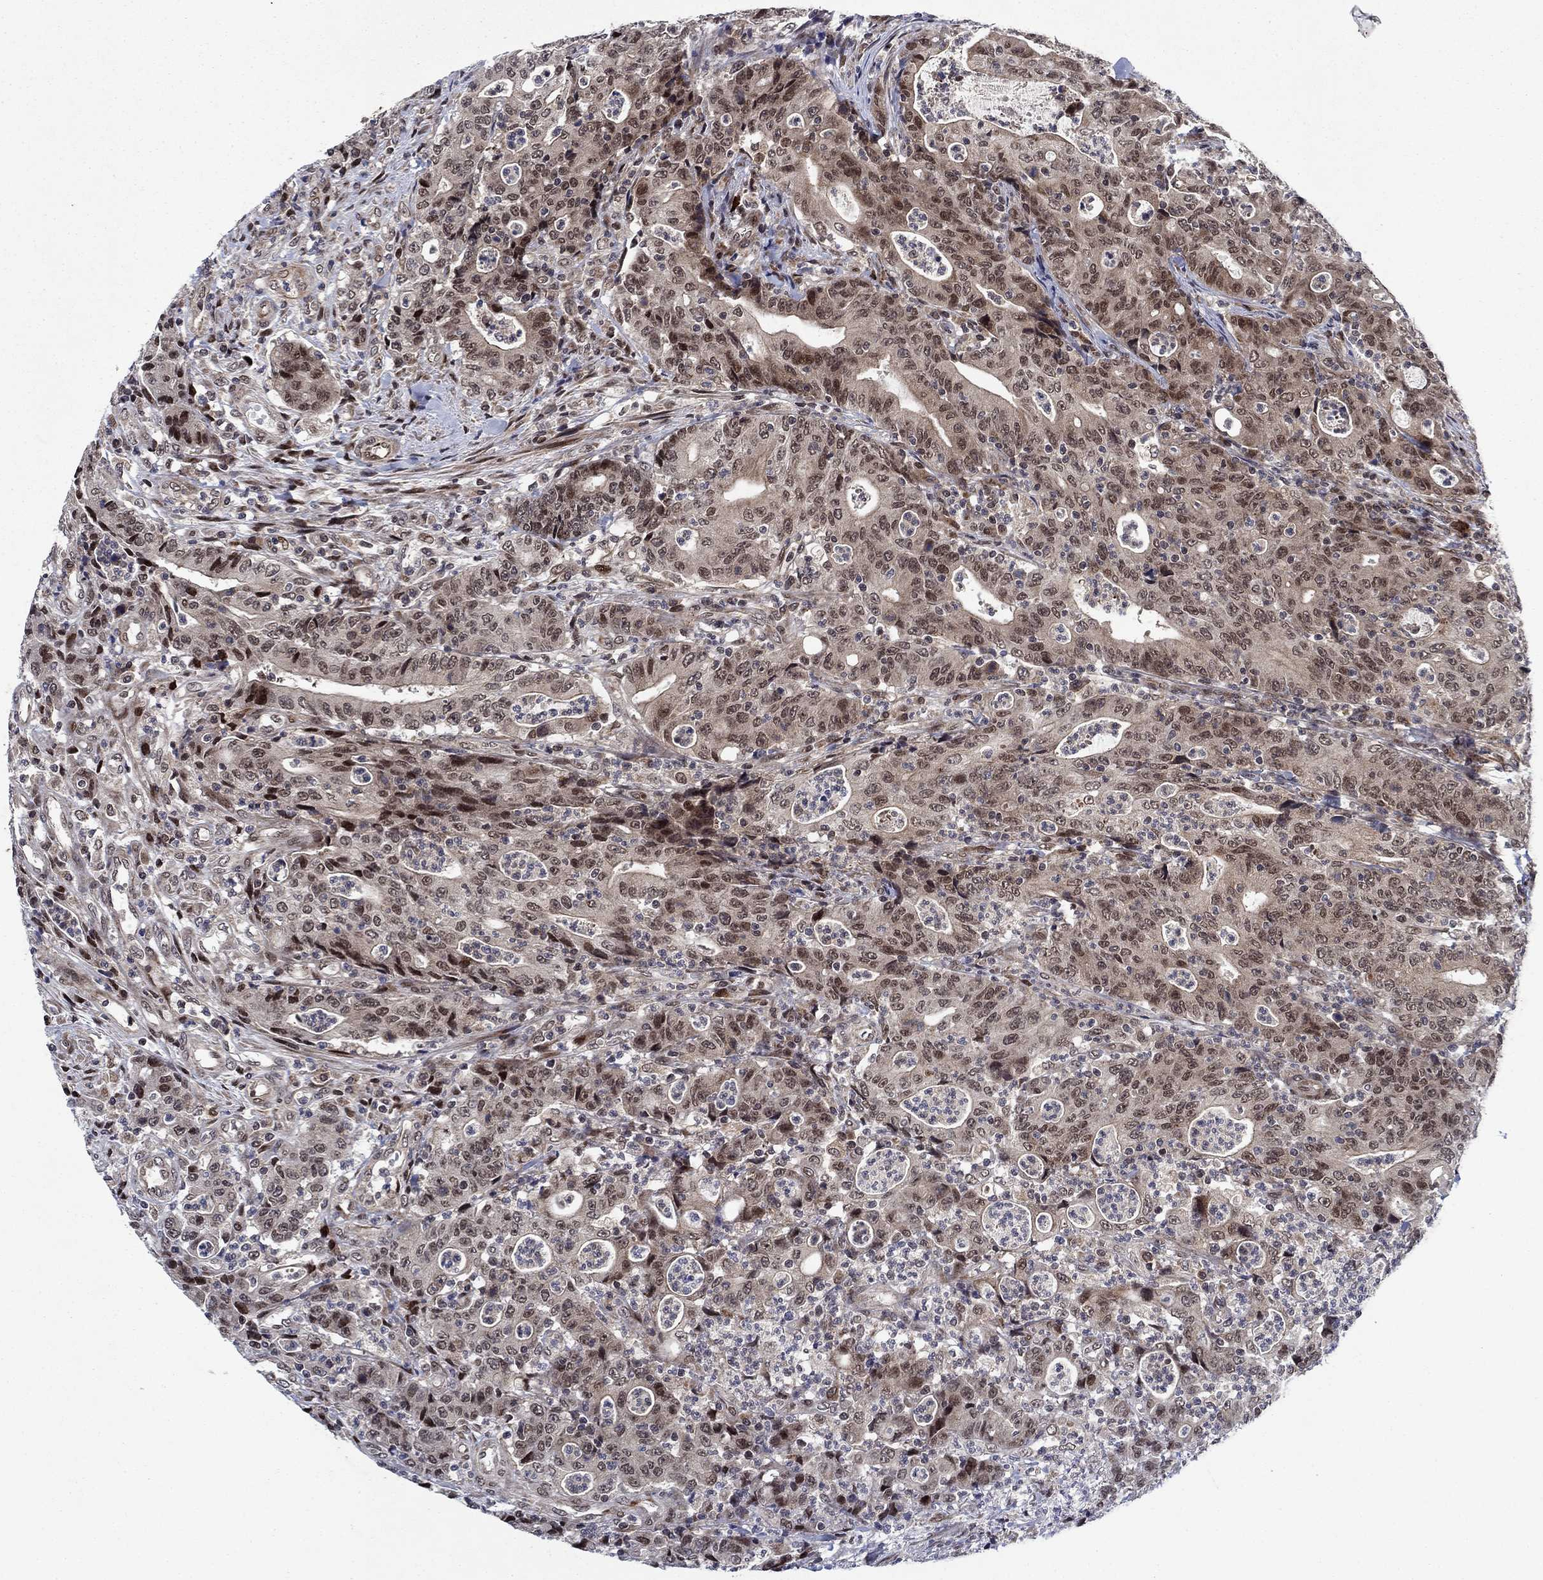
{"staining": {"intensity": "strong", "quantity": "<25%", "location": "nuclear"}, "tissue": "colorectal cancer", "cell_type": "Tumor cells", "image_type": "cancer", "snomed": [{"axis": "morphology", "description": "Adenocarcinoma, NOS"}, {"axis": "topography", "description": "Colon"}], "caption": "Adenocarcinoma (colorectal) stained with a brown dye reveals strong nuclear positive positivity in about <25% of tumor cells.", "gene": "PRICKLE4", "patient": {"sex": "male", "age": 70}}